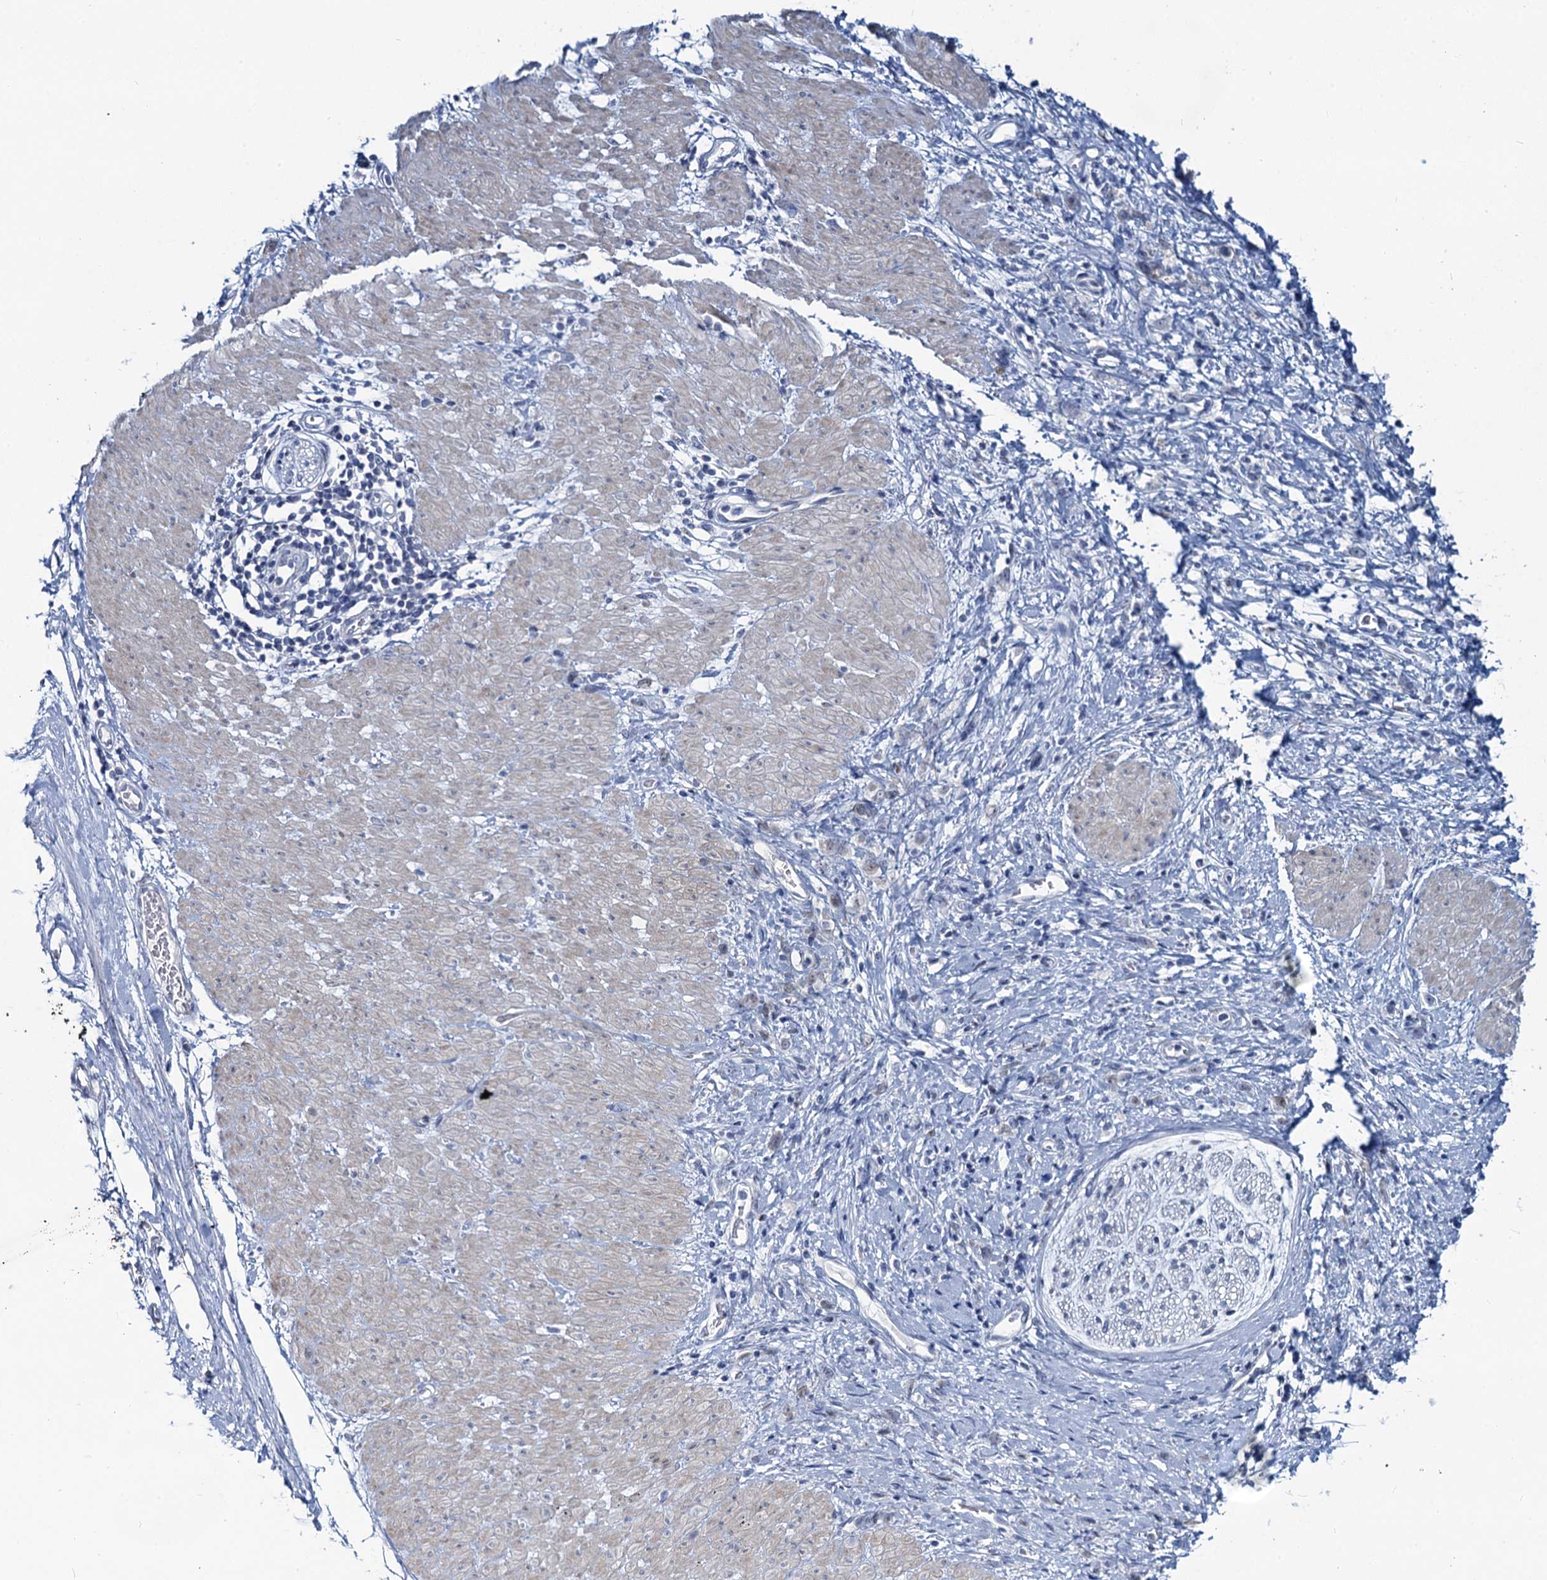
{"staining": {"intensity": "negative", "quantity": "none", "location": "none"}, "tissue": "stomach cancer", "cell_type": "Tumor cells", "image_type": "cancer", "snomed": [{"axis": "morphology", "description": "Adenocarcinoma, NOS"}, {"axis": "topography", "description": "Stomach"}], "caption": "Tumor cells are negative for protein expression in human stomach adenocarcinoma.", "gene": "TOX3", "patient": {"sex": "female", "age": 76}}